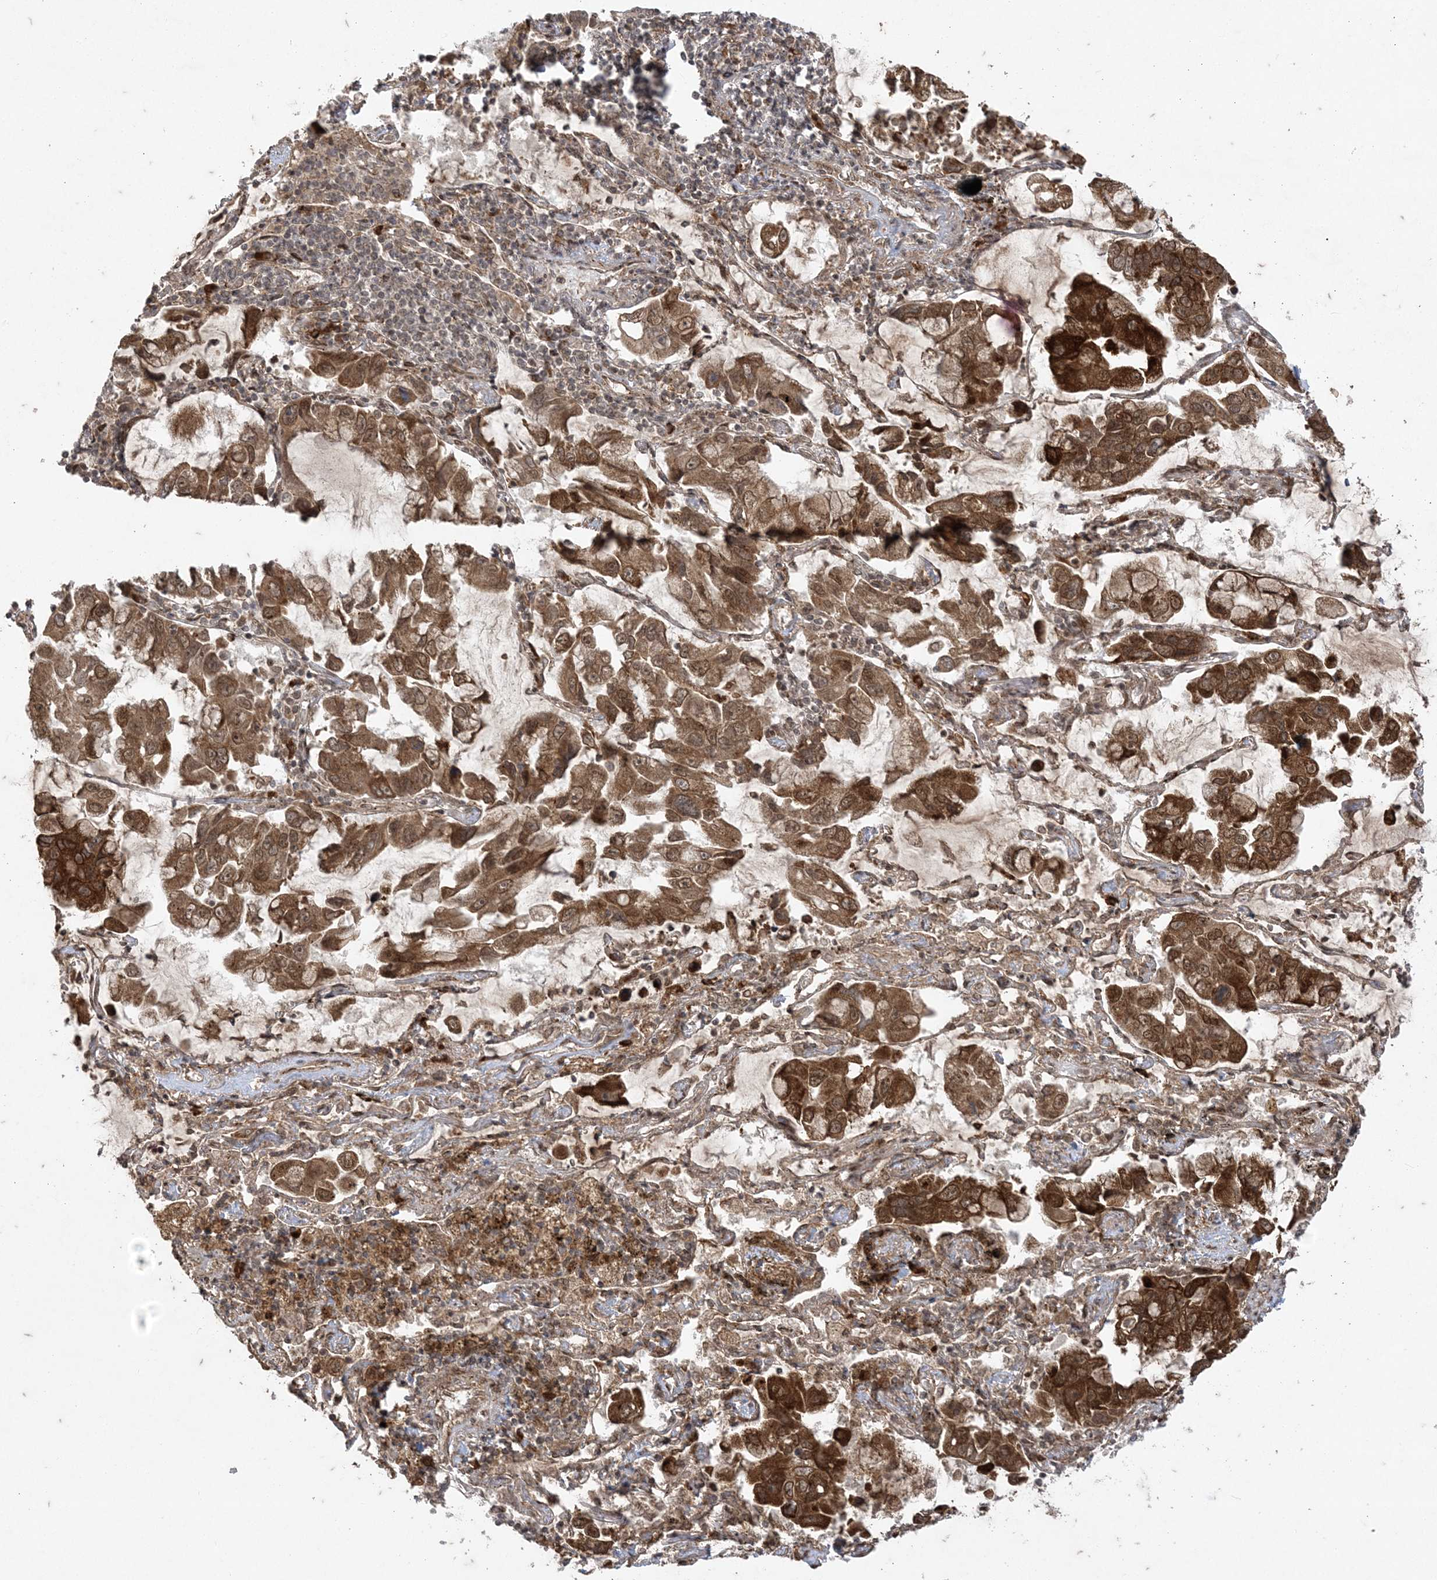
{"staining": {"intensity": "strong", "quantity": ">75%", "location": "cytoplasmic/membranous,nuclear"}, "tissue": "lung cancer", "cell_type": "Tumor cells", "image_type": "cancer", "snomed": [{"axis": "morphology", "description": "Adenocarcinoma, NOS"}, {"axis": "topography", "description": "Lung"}], "caption": "Protein staining shows strong cytoplasmic/membranous and nuclear expression in about >75% of tumor cells in lung cancer. (Stains: DAB in brown, nuclei in blue, Microscopy: brightfield microscopy at high magnification).", "gene": "RRAS", "patient": {"sex": "male", "age": 64}}